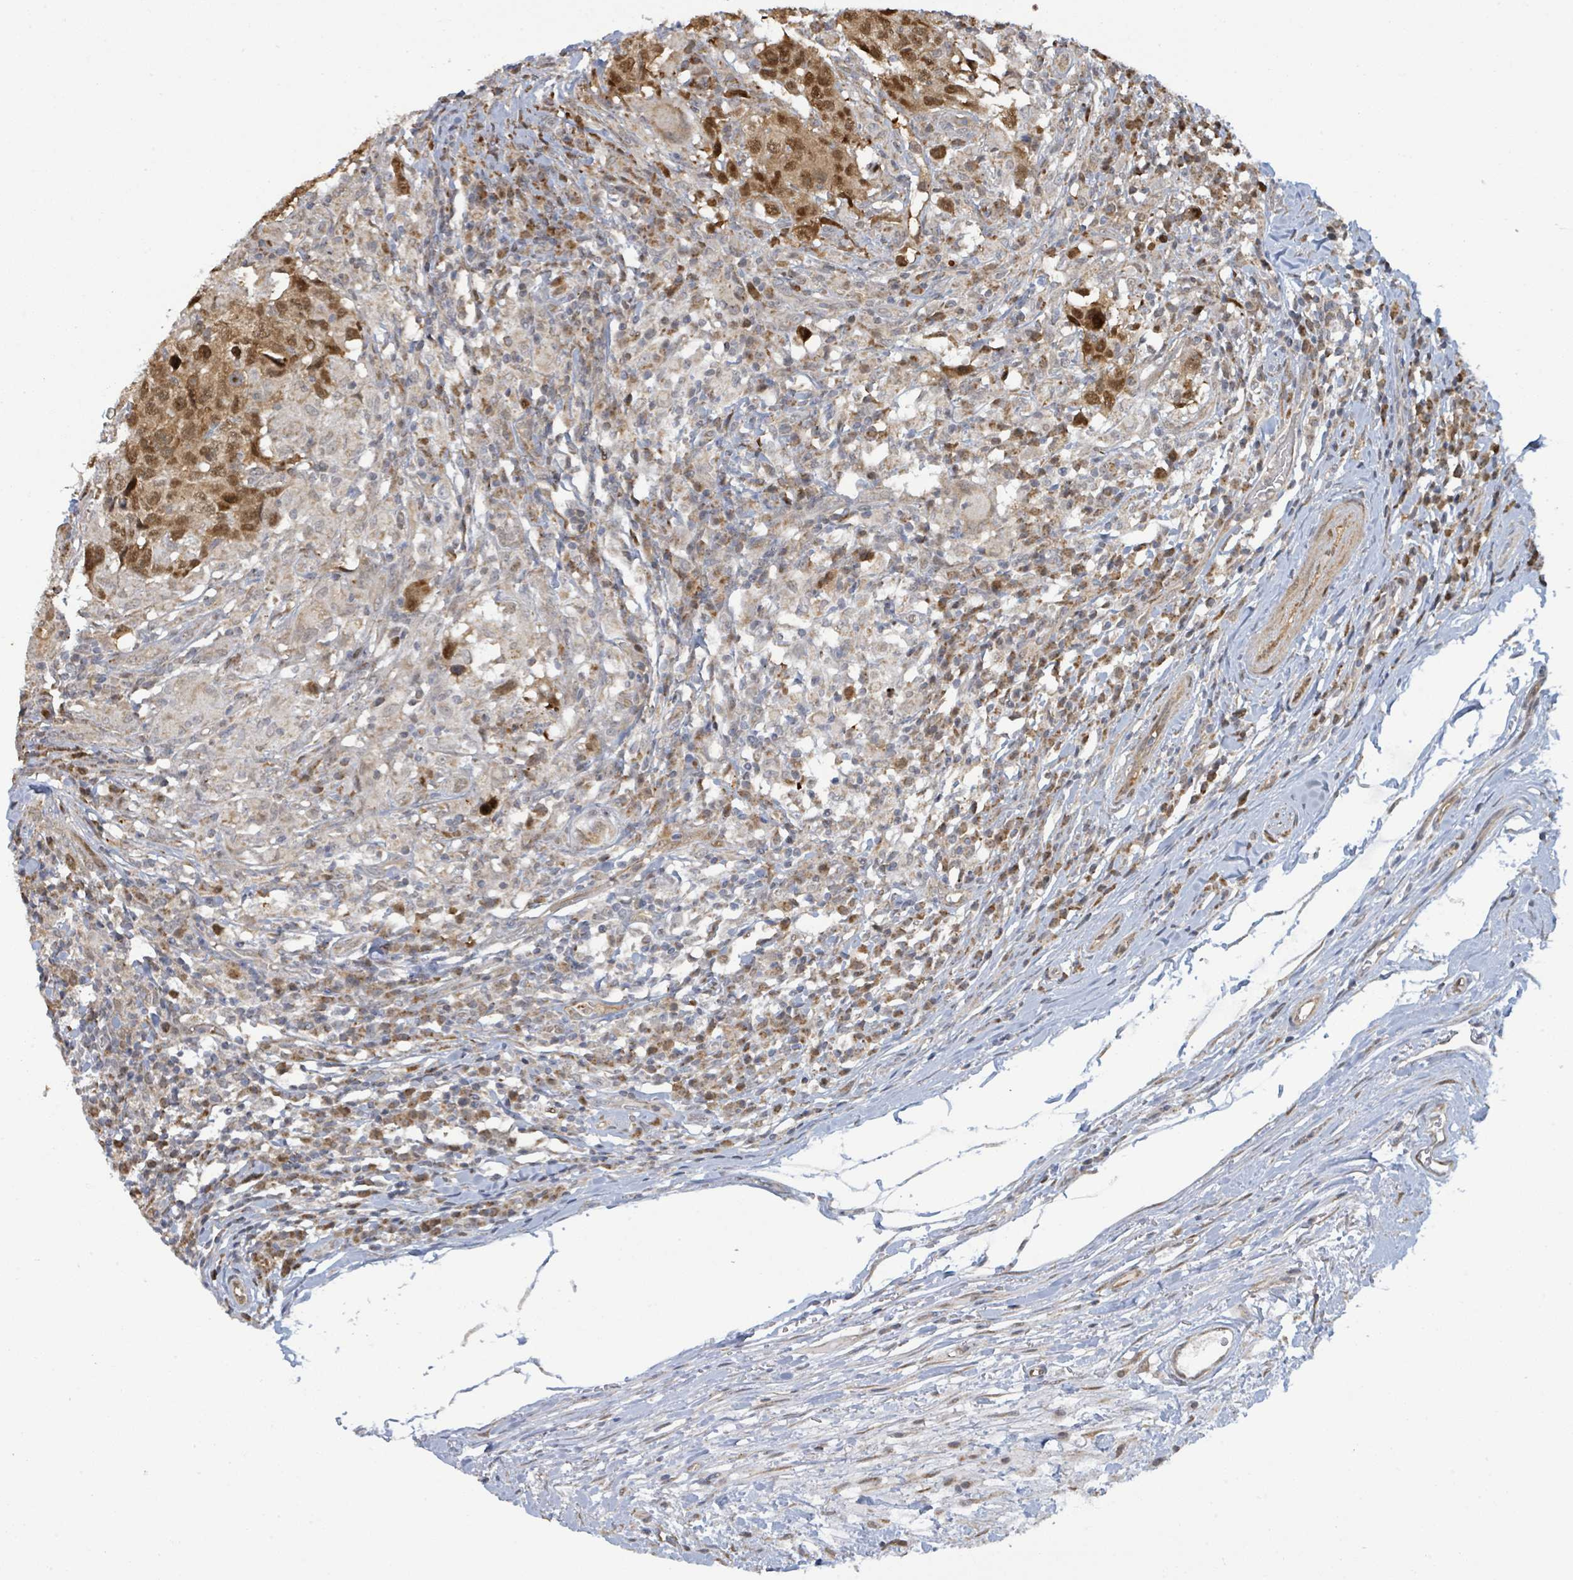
{"staining": {"intensity": "moderate", "quantity": ">75%", "location": "nuclear"}, "tissue": "head and neck cancer", "cell_type": "Tumor cells", "image_type": "cancer", "snomed": [{"axis": "morphology", "description": "Normal tissue, NOS"}, {"axis": "morphology", "description": "Squamous cell carcinoma, NOS"}, {"axis": "topography", "description": "Skeletal muscle"}, {"axis": "topography", "description": "Vascular tissue"}, {"axis": "topography", "description": "Peripheral nerve tissue"}, {"axis": "topography", "description": "Head-Neck"}], "caption": "Moderate nuclear positivity is seen in approximately >75% of tumor cells in head and neck cancer. (DAB IHC with brightfield microscopy, high magnification).", "gene": "PSMB7", "patient": {"sex": "male", "age": 66}}